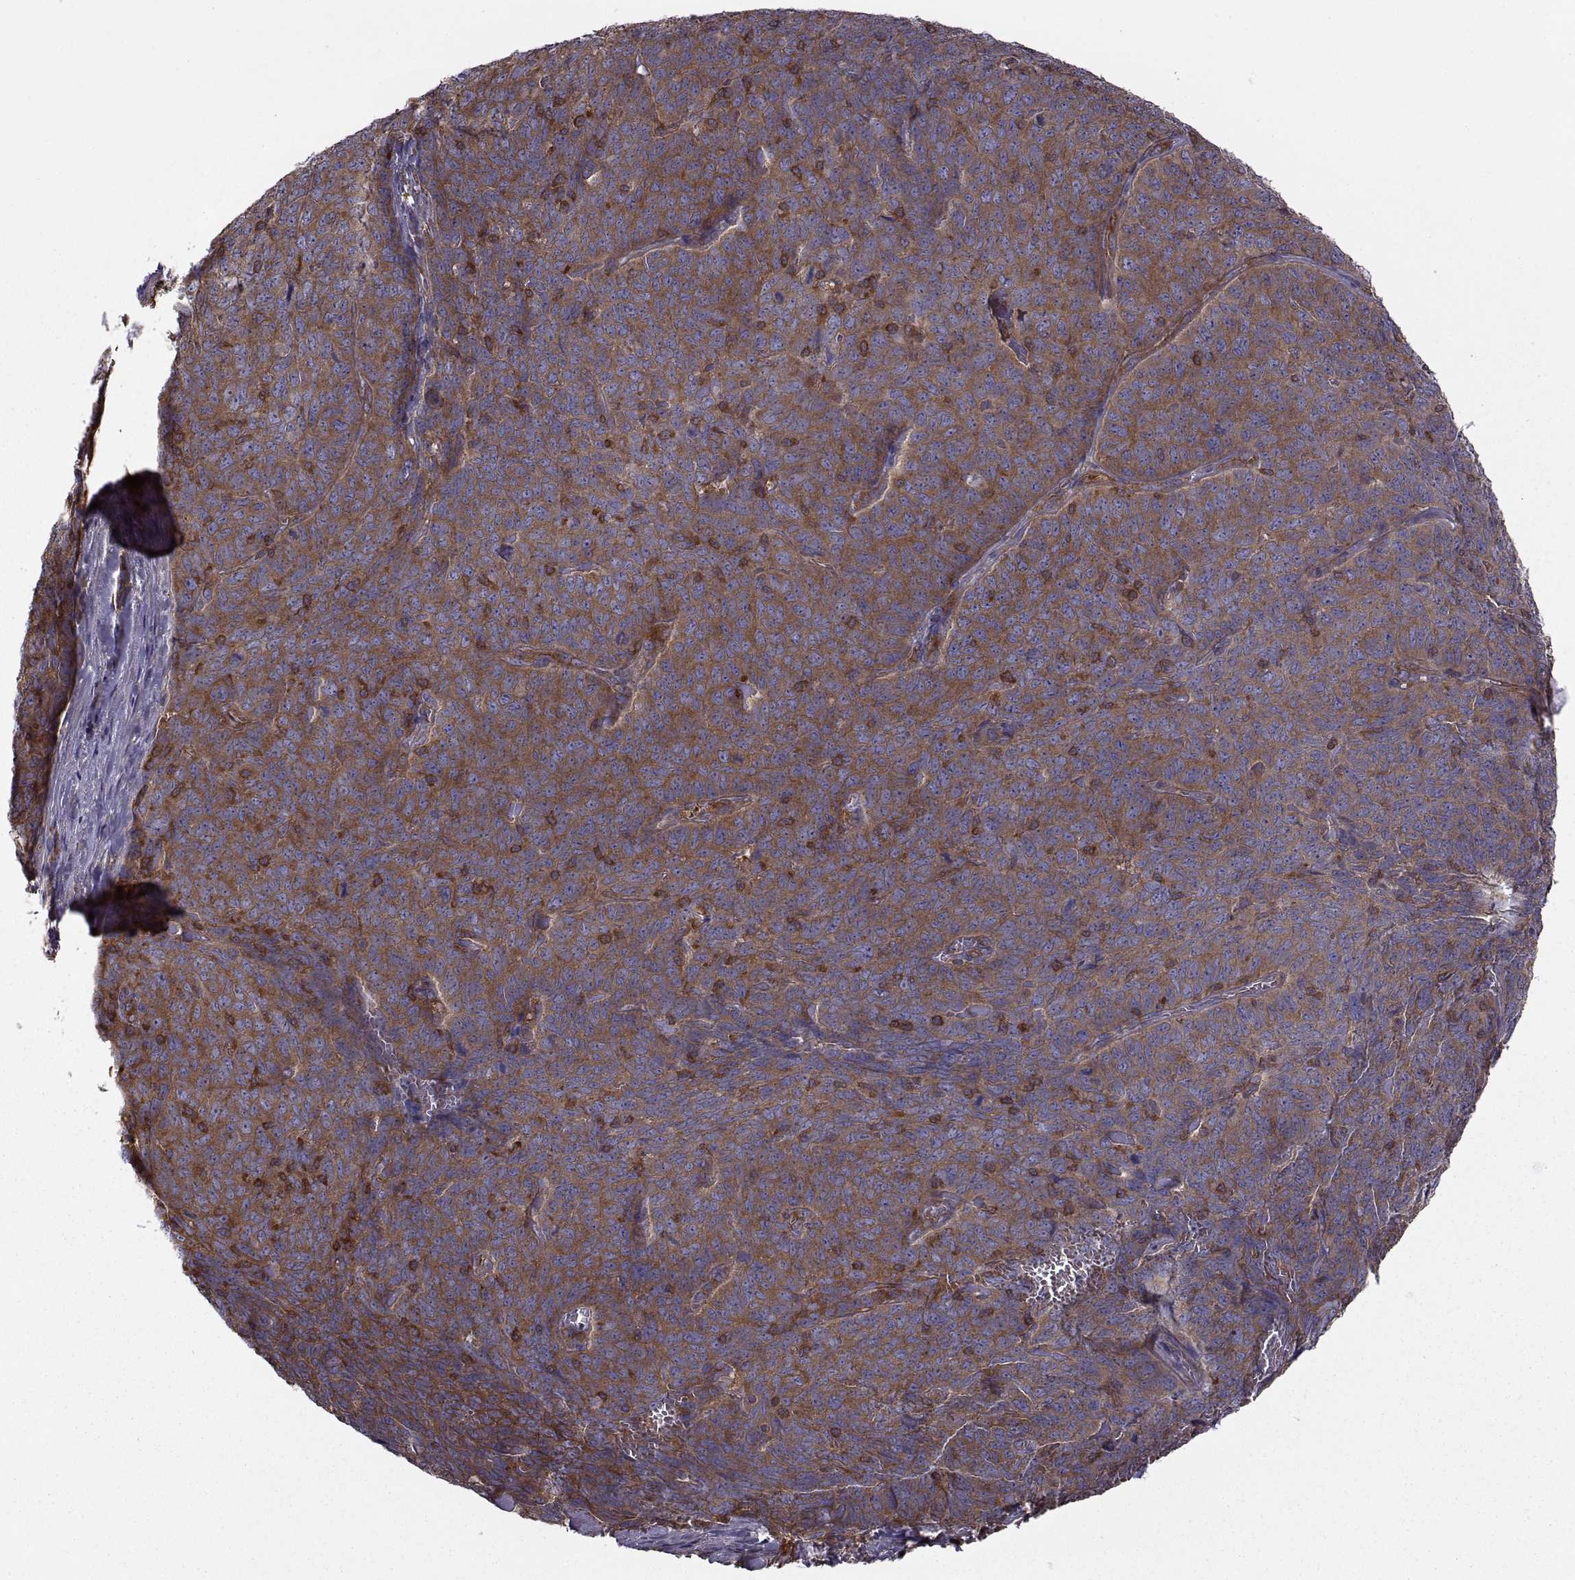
{"staining": {"intensity": "strong", "quantity": "25%-75%", "location": "cytoplasmic/membranous"}, "tissue": "skin cancer", "cell_type": "Tumor cells", "image_type": "cancer", "snomed": [{"axis": "morphology", "description": "Squamous cell carcinoma, NOS"}, {"axis": "topography", "description": "Skin"}, {"axis": "topography", "description": "Anal"}], "caption": "This image displays immunohistochemistry staining of human squamous cell carcinoma (skin), with high strong cytoplasmic/membranous expression in approximately 25%-75% of tumor cells.", "gene": "MYH9", "patient": {"sex": "female", "age": 51}}